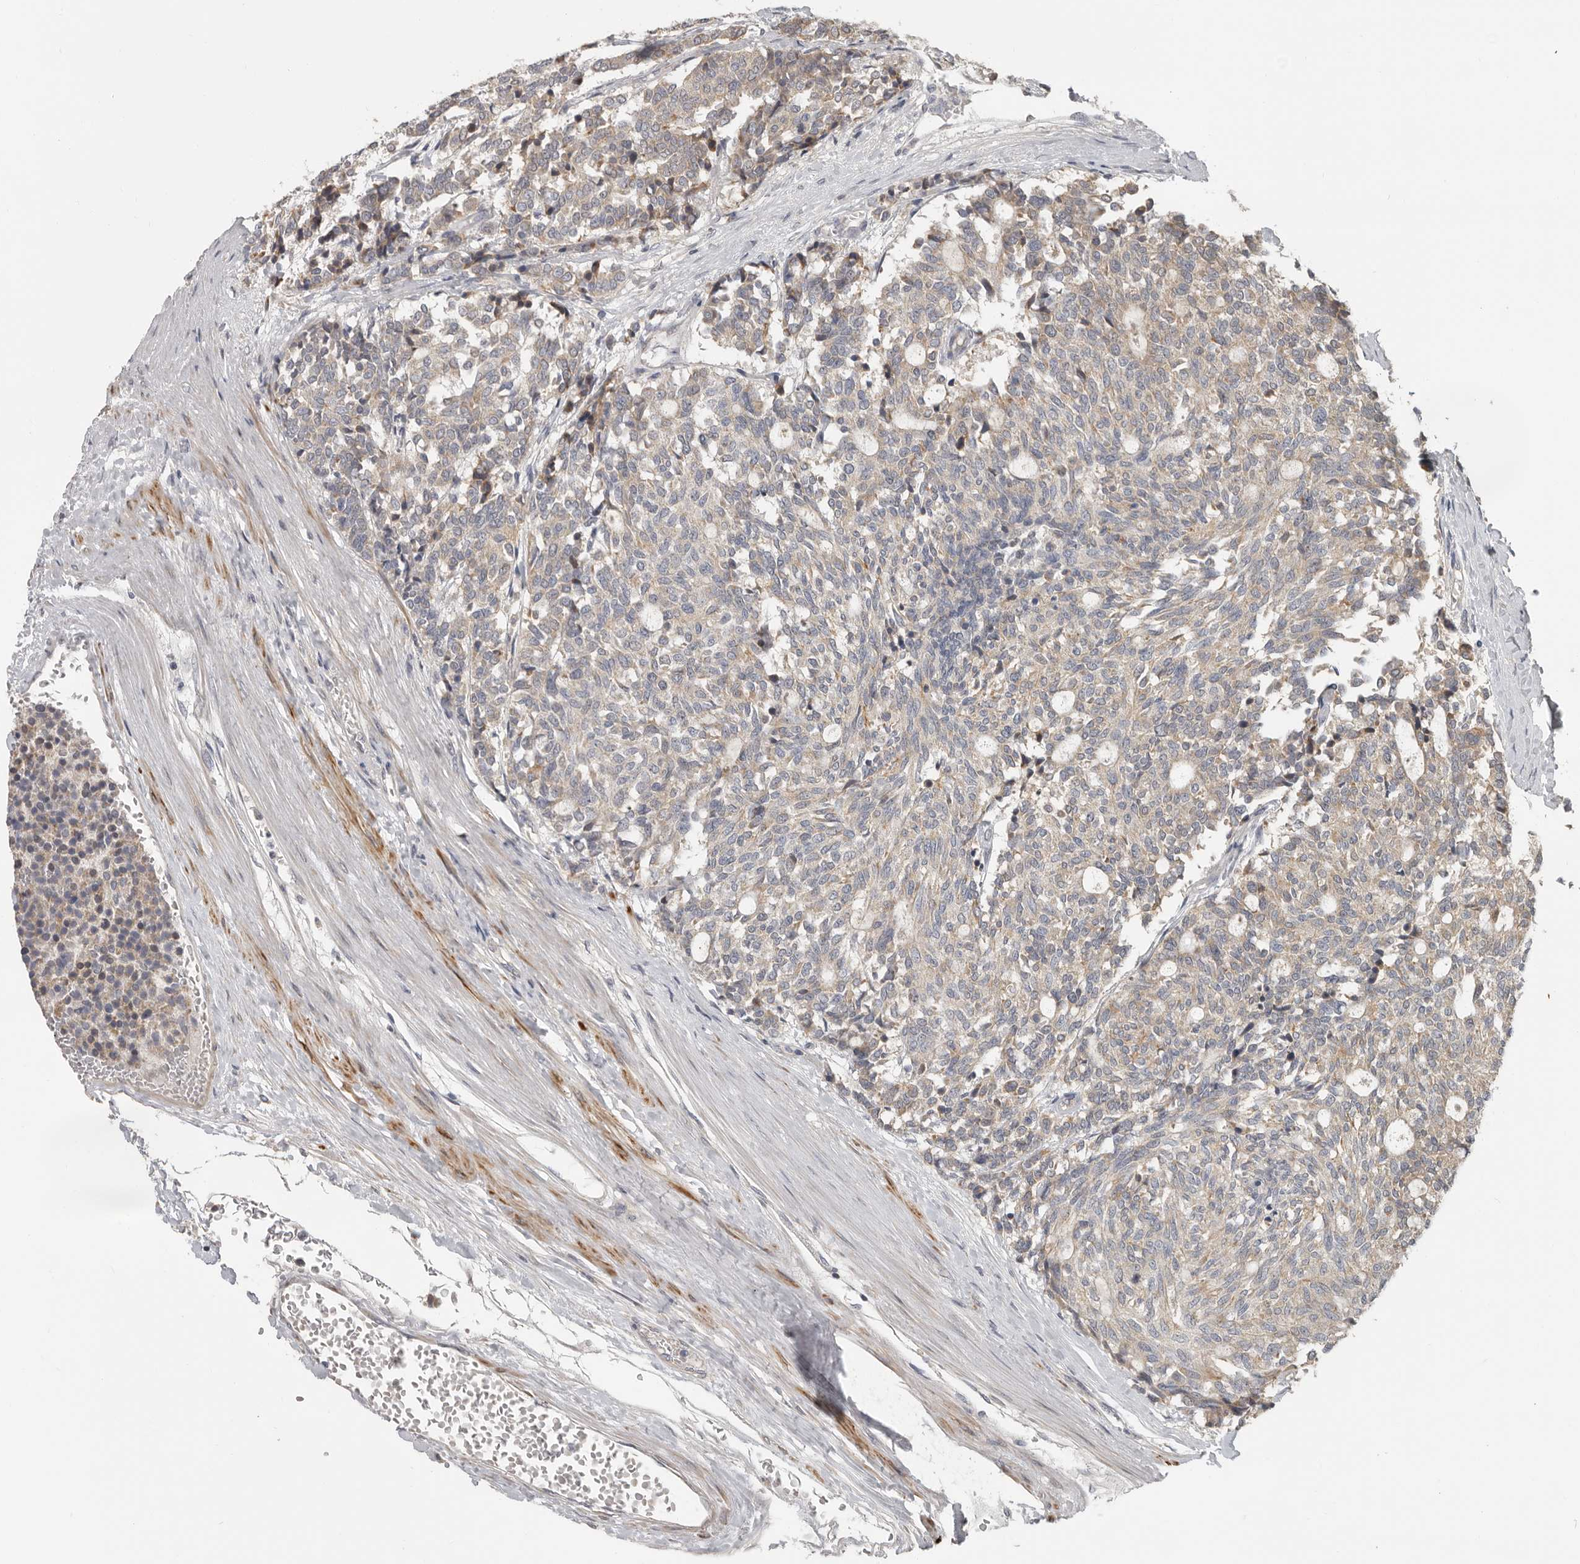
{"staining": {"intensity": "weak", "quantity": "25%-75%", "location": "cytoplasmic/membranous"}, "tissue": "carcinoid", "cell_type": "Tumor cells", "image_type": "cancer", "snomed": [{"axis": "morphology", "description": "Carcinoid, malignant, NOS"}, {"axis": "topography", "description": "Pancreas"}], "caption": "Carcinoid stained with a brown dye exhibits weak cytoplasmic/membranous positive positivity in about 25%-75% of tumor cells.", "gene": "UNK", "patient": {"sex": "female", "age": 54}}